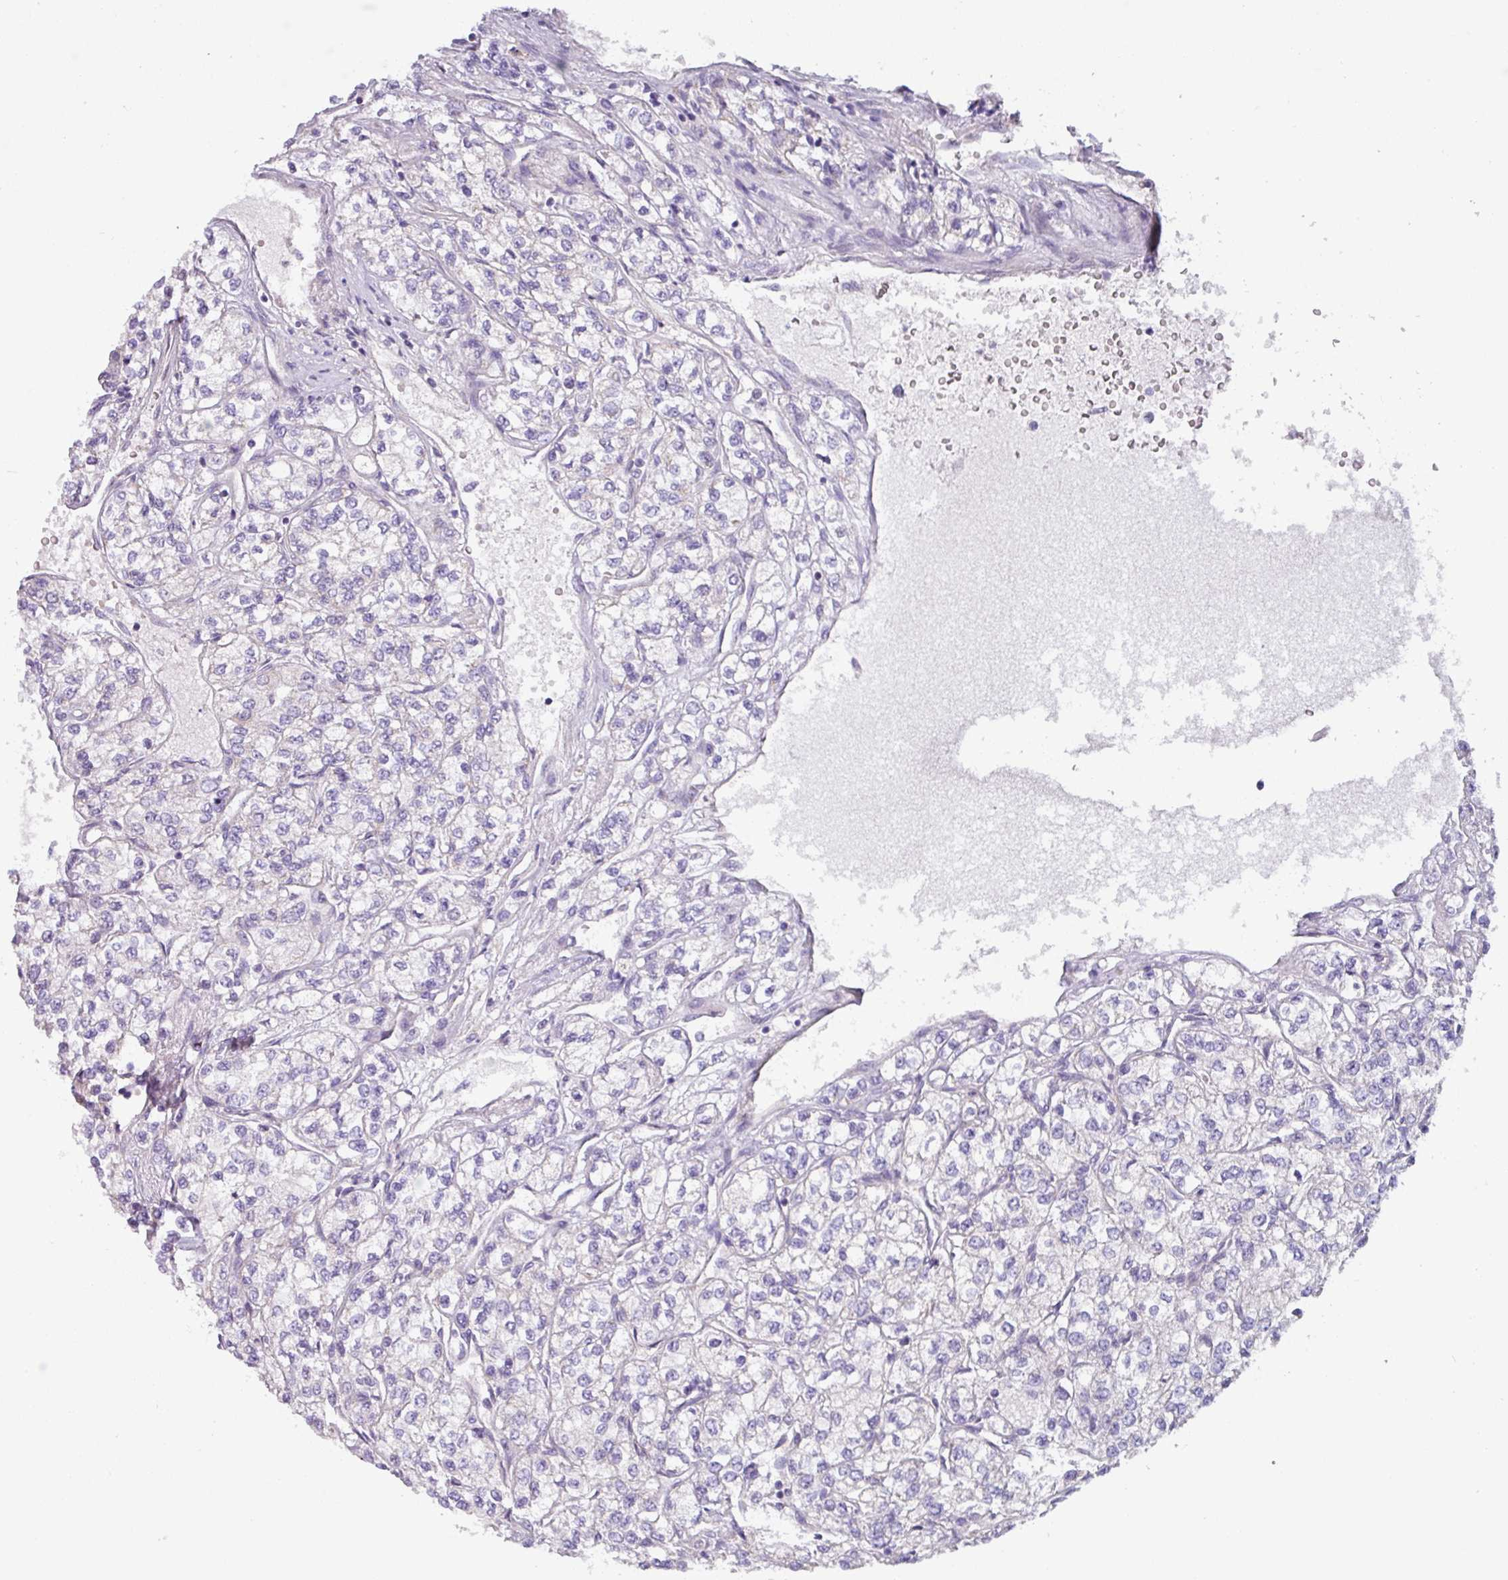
{"staining": {"intensity": "negative", "quantity": "none", "location": "none"}, "tissue": "renal cancer", "cell_type": "Tumor cells", "image_type": "cancer", "snomed": [{"axis": "morphology", "description": "Adenocarcinoma, NOS"}, {"axis": "topography", "description": "Kidney"}], "caption": "An immunohistochemistry photomicrograph of adenocarcinoma (renal) is shown. There is no staining in tumor cells of adenocarcinoma (renal).", "gene": "RGS16", "patient": {"sex": "male", "age": 80}}